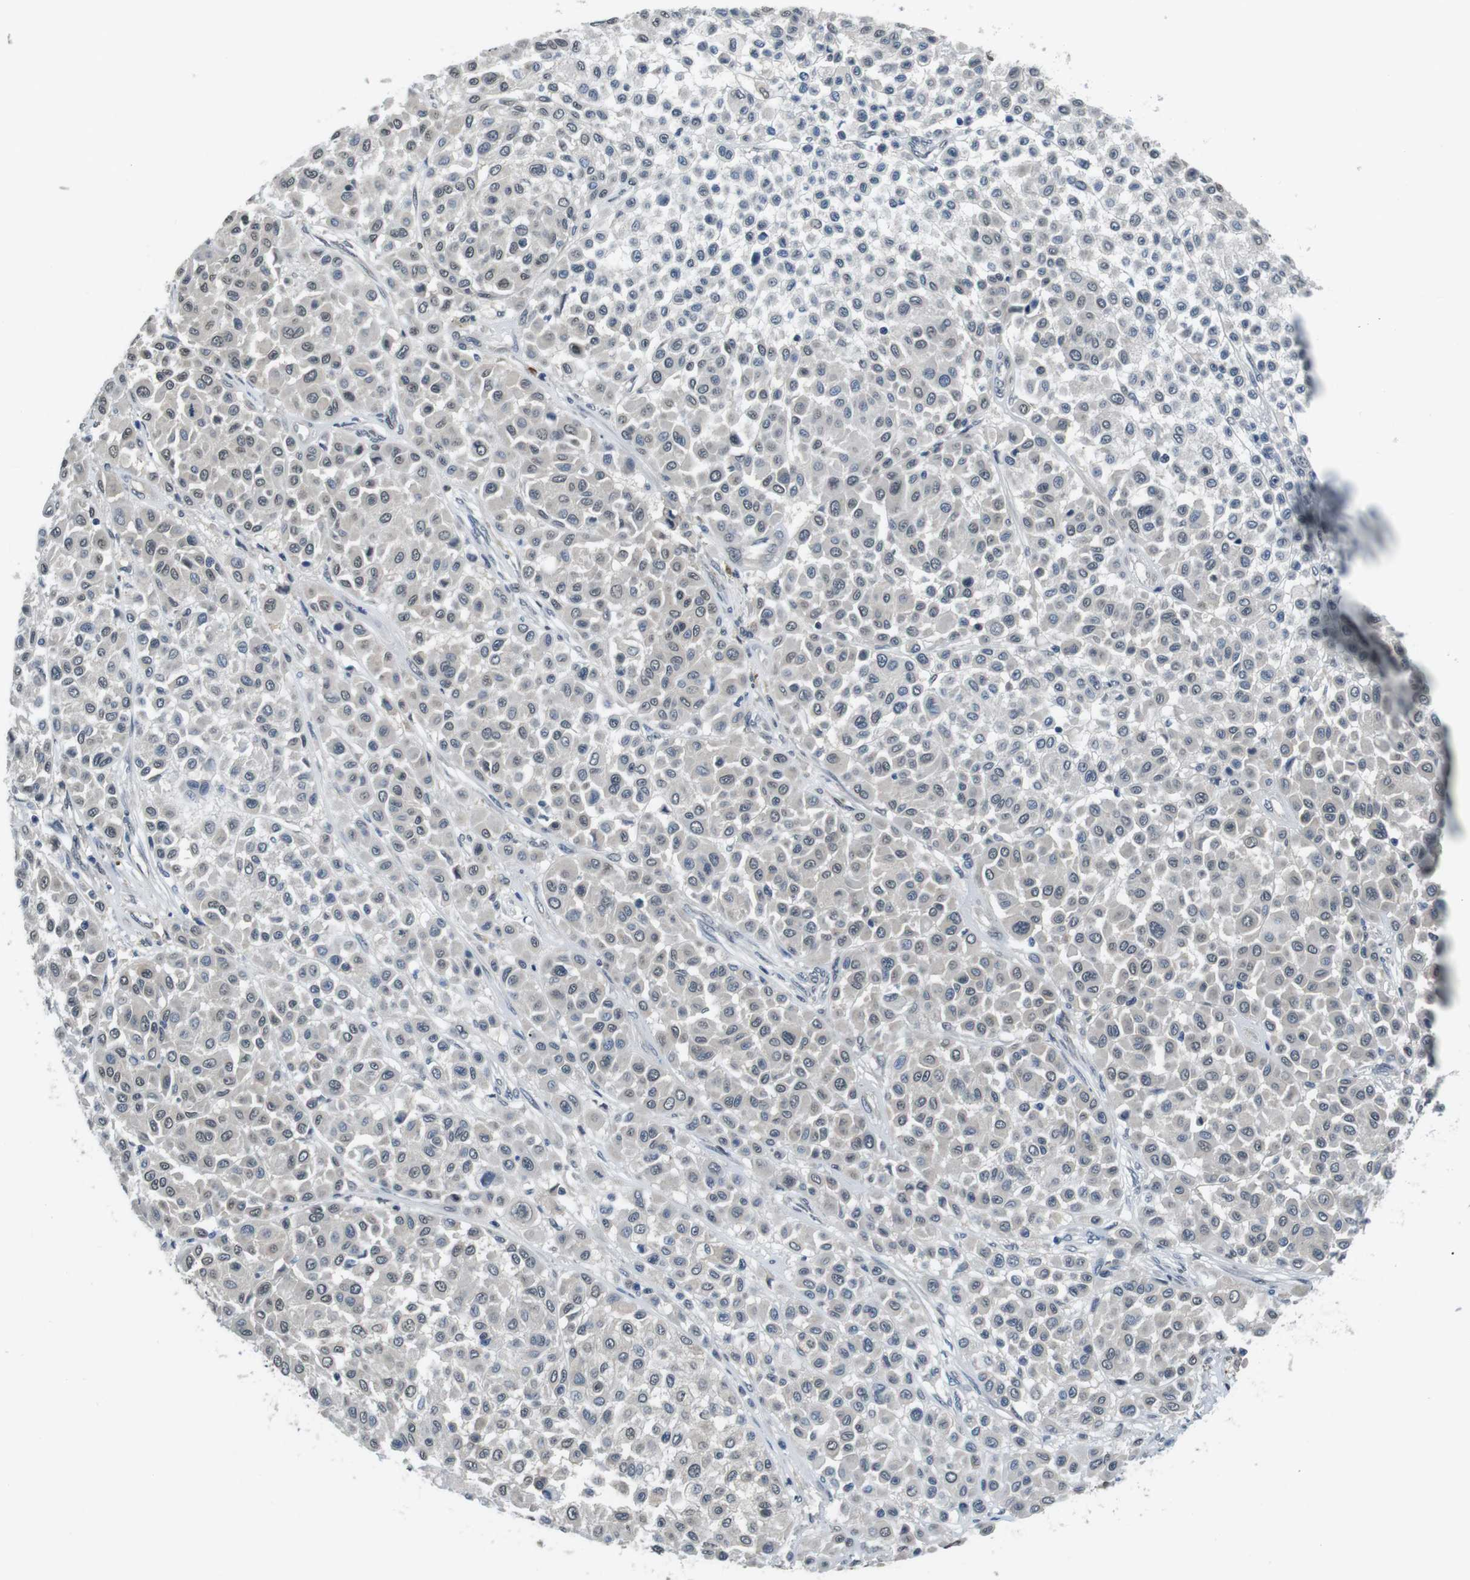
{"staining": {"intensity": "weak", "quantity": "<25%", "location": "nuclear"}, "tissue": "melanoma", "cell_type": "Tumor cells", "image_type": "cancer", "snomed": [{"axis": "morphology", "description": "Malignant melanoma, Metastatic site"}, {"axis": "topography", "description": "Soft tissue"}], "caption": "Immunohistochemistry micrograph of human melanoma stained for a protein (brown), which exhibits no staining in tumor cells.", "gene": "CD163L1", "patient": {"sex": "male", "age": 41}}